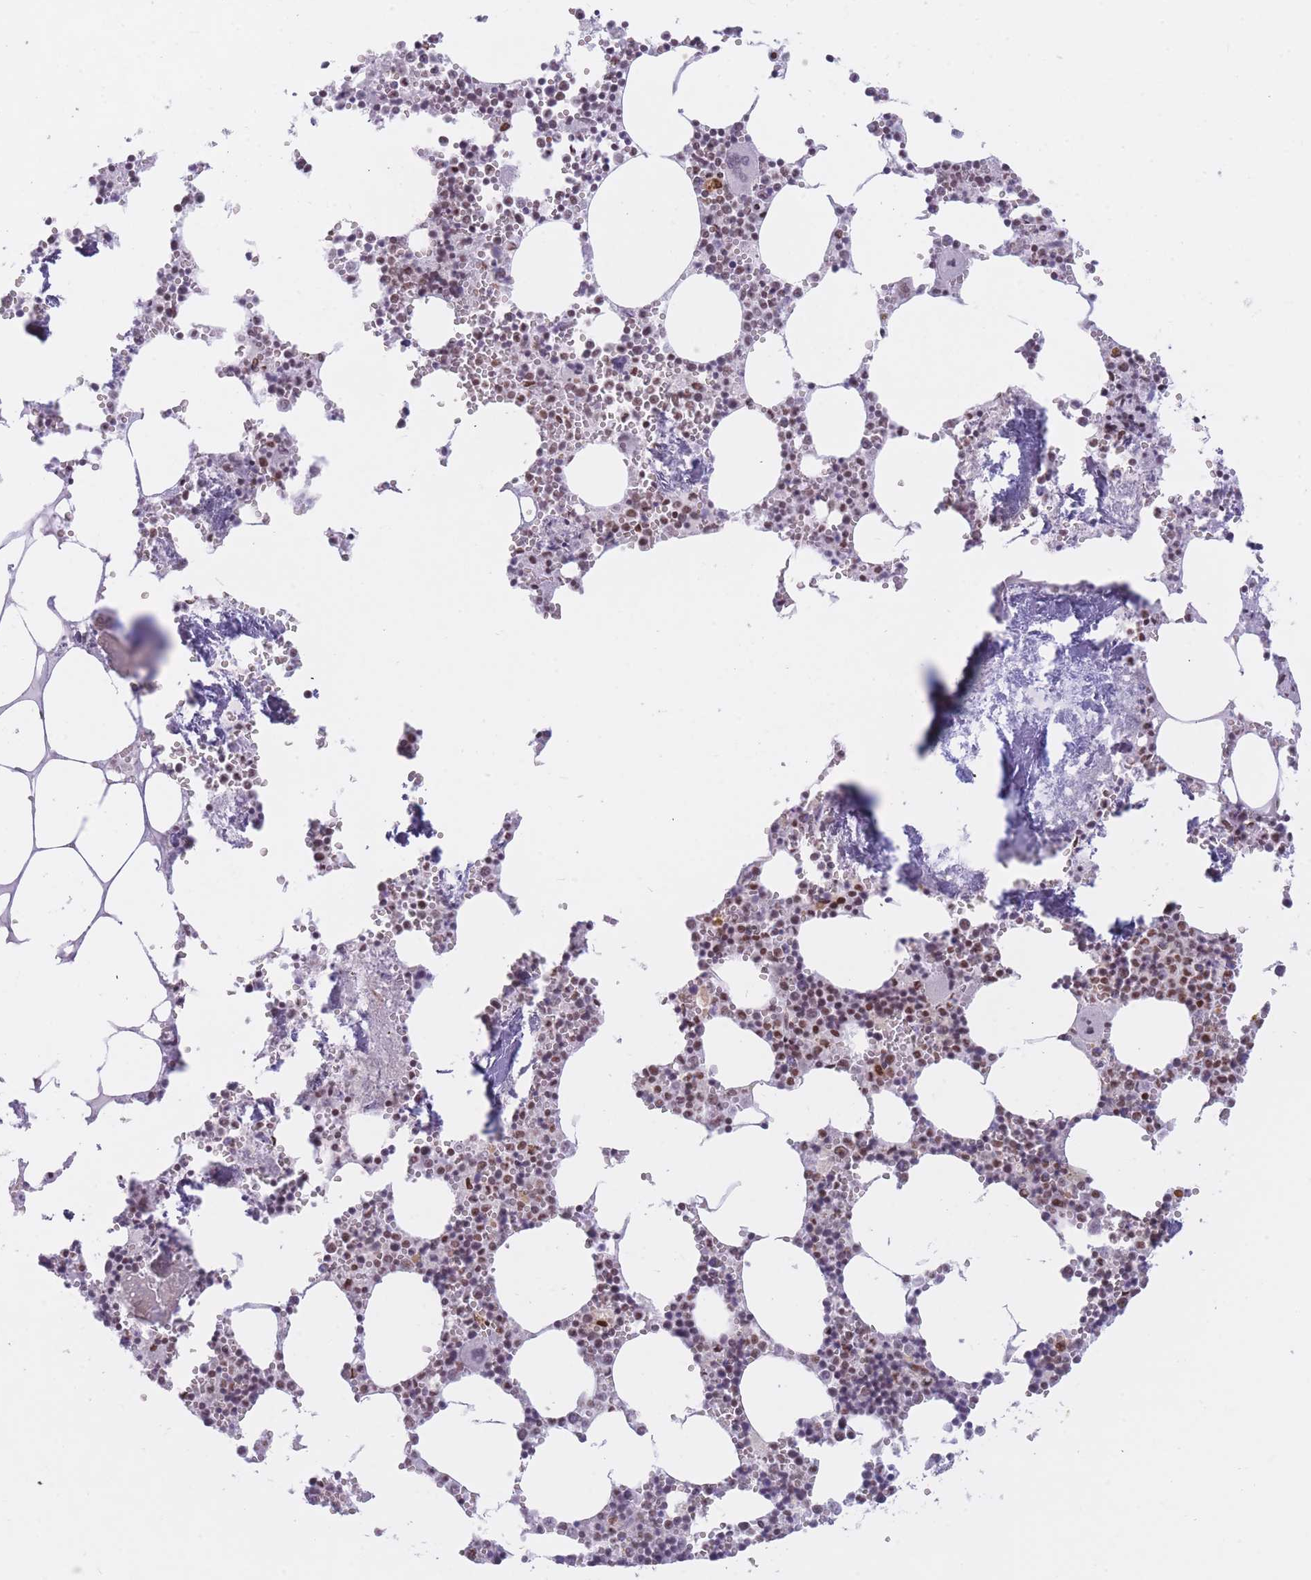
{"staining": {"intensity": "moderate", "quantity": "25%-75%", "location": "nuclear"}, "tissue": "bone marrow", "cell_type": "Hematopoietic cells", "image_type": "normal", "snomed": [{"axis": "morphology", "description": "Normal tissue, NOS"}, {"axis": "topography", "description": "Bone marrow"}], "caption": "Immunohistochemical staining of benign human bone marrow reveals medium levels of moderate nuclear staining in about 25%-75% of hematopoietic cells. The staining is performed using DAB brown chromogen to label protein expression. The nuclei are counter-stained blue using hematoxylin.", "gene": "HNRNPUL1", "patient": {"sex": "male", "age": 54}}